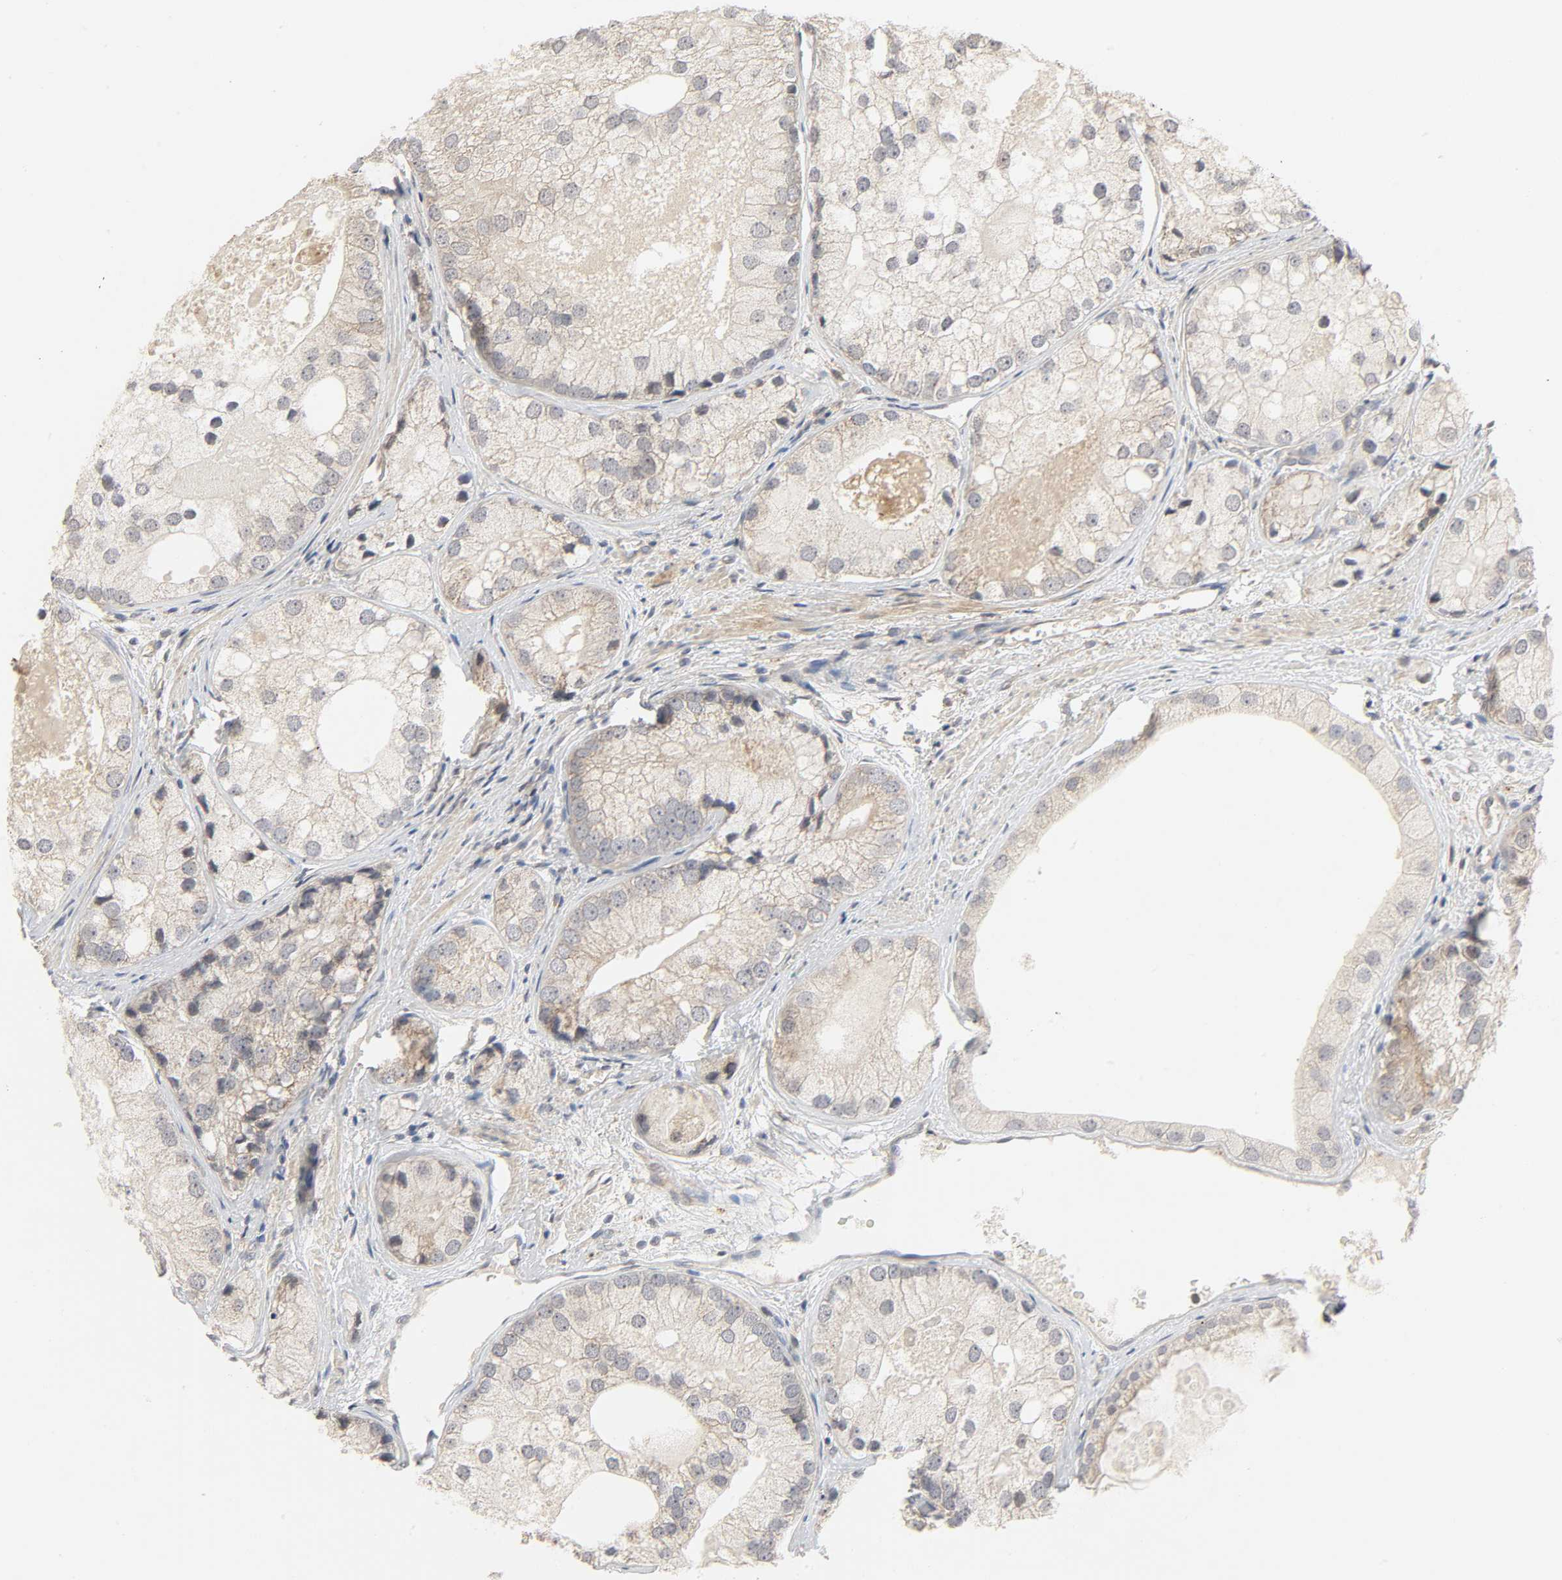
{"staining": {"intensity": "weak", "quantity": "25%-75%", "location": "cytoplasmic/membranous"}, "tissue": "prostate cancer", "cell_type": "Tumor cells", "image_type": "cancer", "snomed": [{"axis": "morphology", "description": "Adenocarcinoma, Low grade"}, {"axis": "topography", "description": "Prostate"}], "caption": "Adenocarcinoma (low-grade) (prostate) stained with a brown dye reveals weak cytoplasmic/membranous positive staining in about 25%-75% of tumor cells.", "gene": "CLEC4E", "patient": {"sex": "male", "age": 69}}